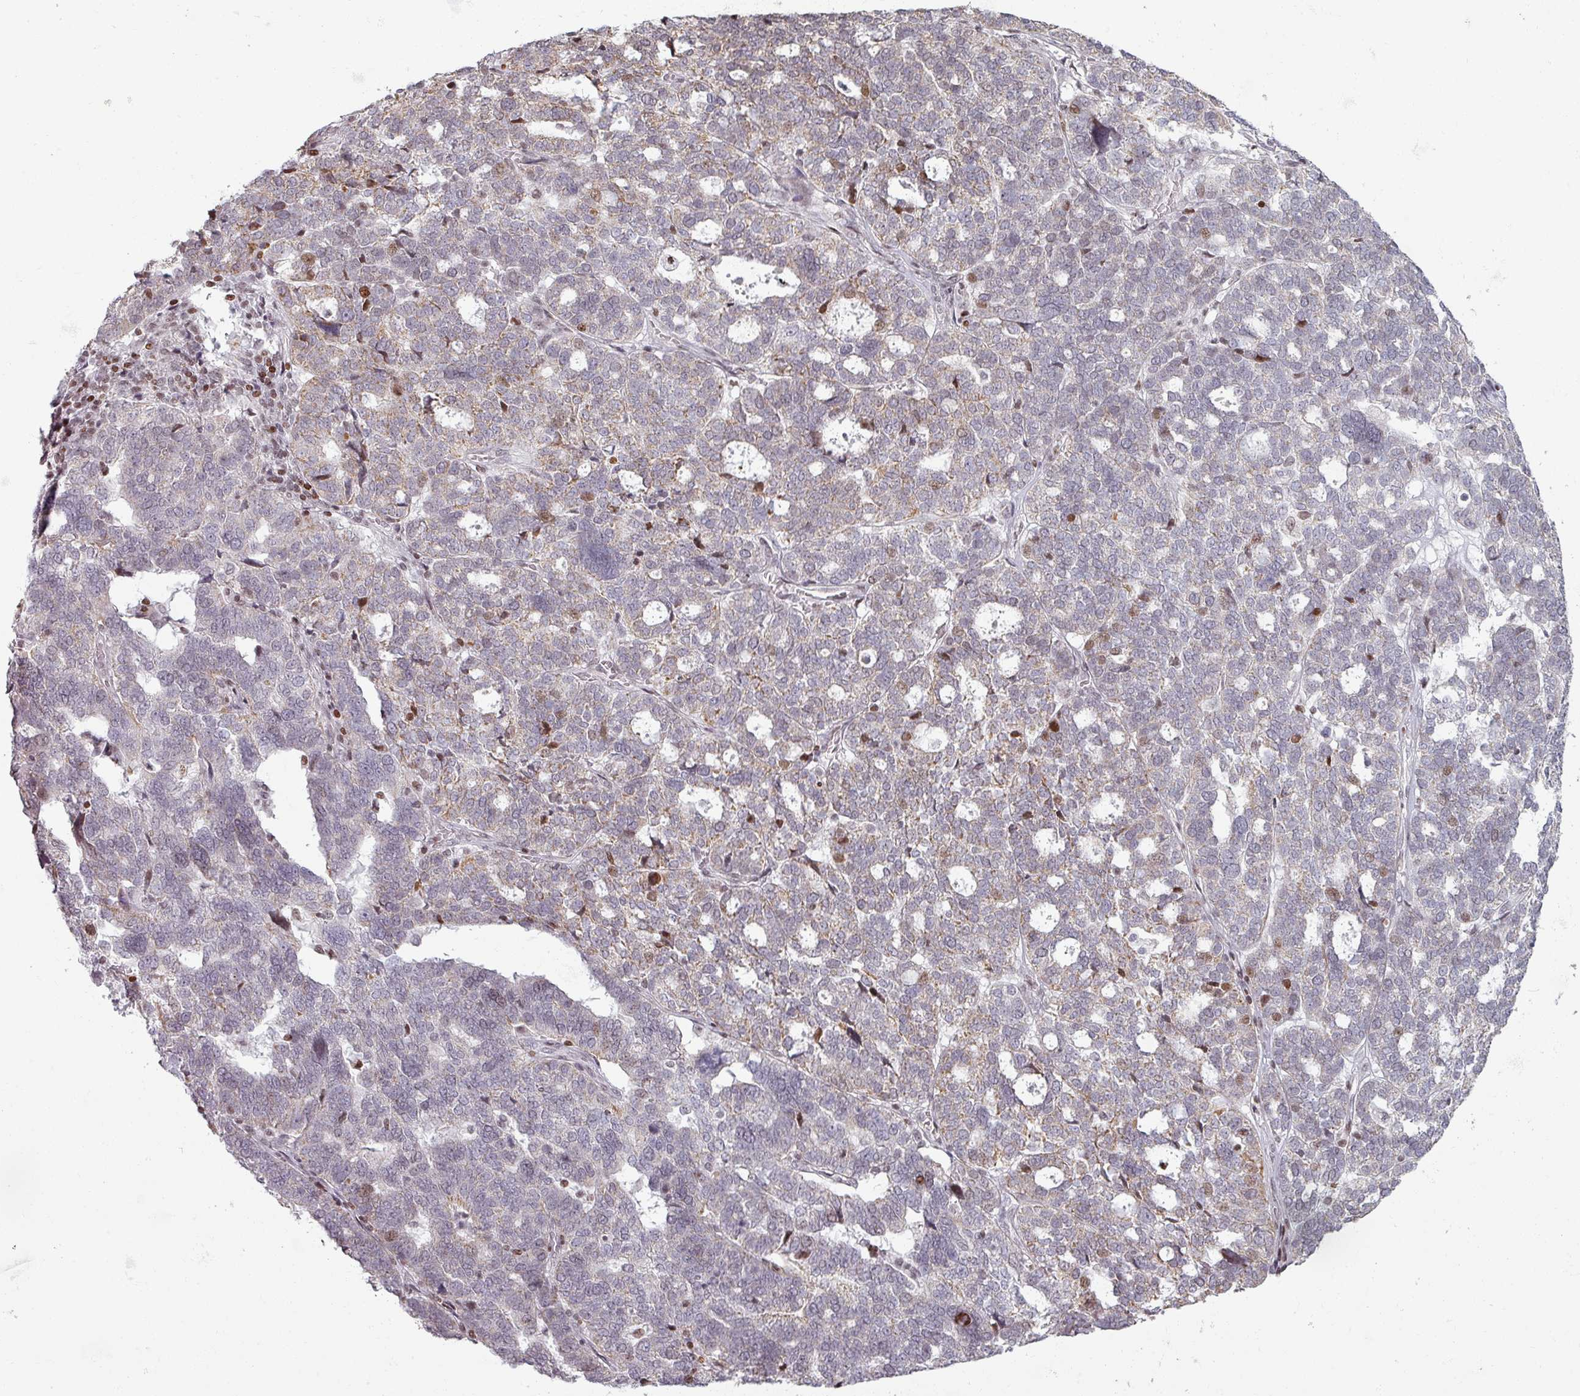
{"staining": {"intensity": "weak", "quantity": "25%-75%", "location": "cytoplasmic/membranous,nuclear"}, "tissue": "ovarian cancer", "cell_type": "Tumor cells", "image_type": "cancer", "snomed": [{"axis": "morphology", "description": "Cystadenocarcinoma, serous, NOS"}, {"axis": "topography", "description": "Ovary"}], "caption": "There is low levels of weak cytoplasmic/membranous and nuclear expression in tumor cells of ovarian cancer (serous cystadenocarcinoma), as demonstrated by immunohistochemical staining (brown color).", "gene": "NCOR1", "patient": {"sex": "female", "age": 59}}